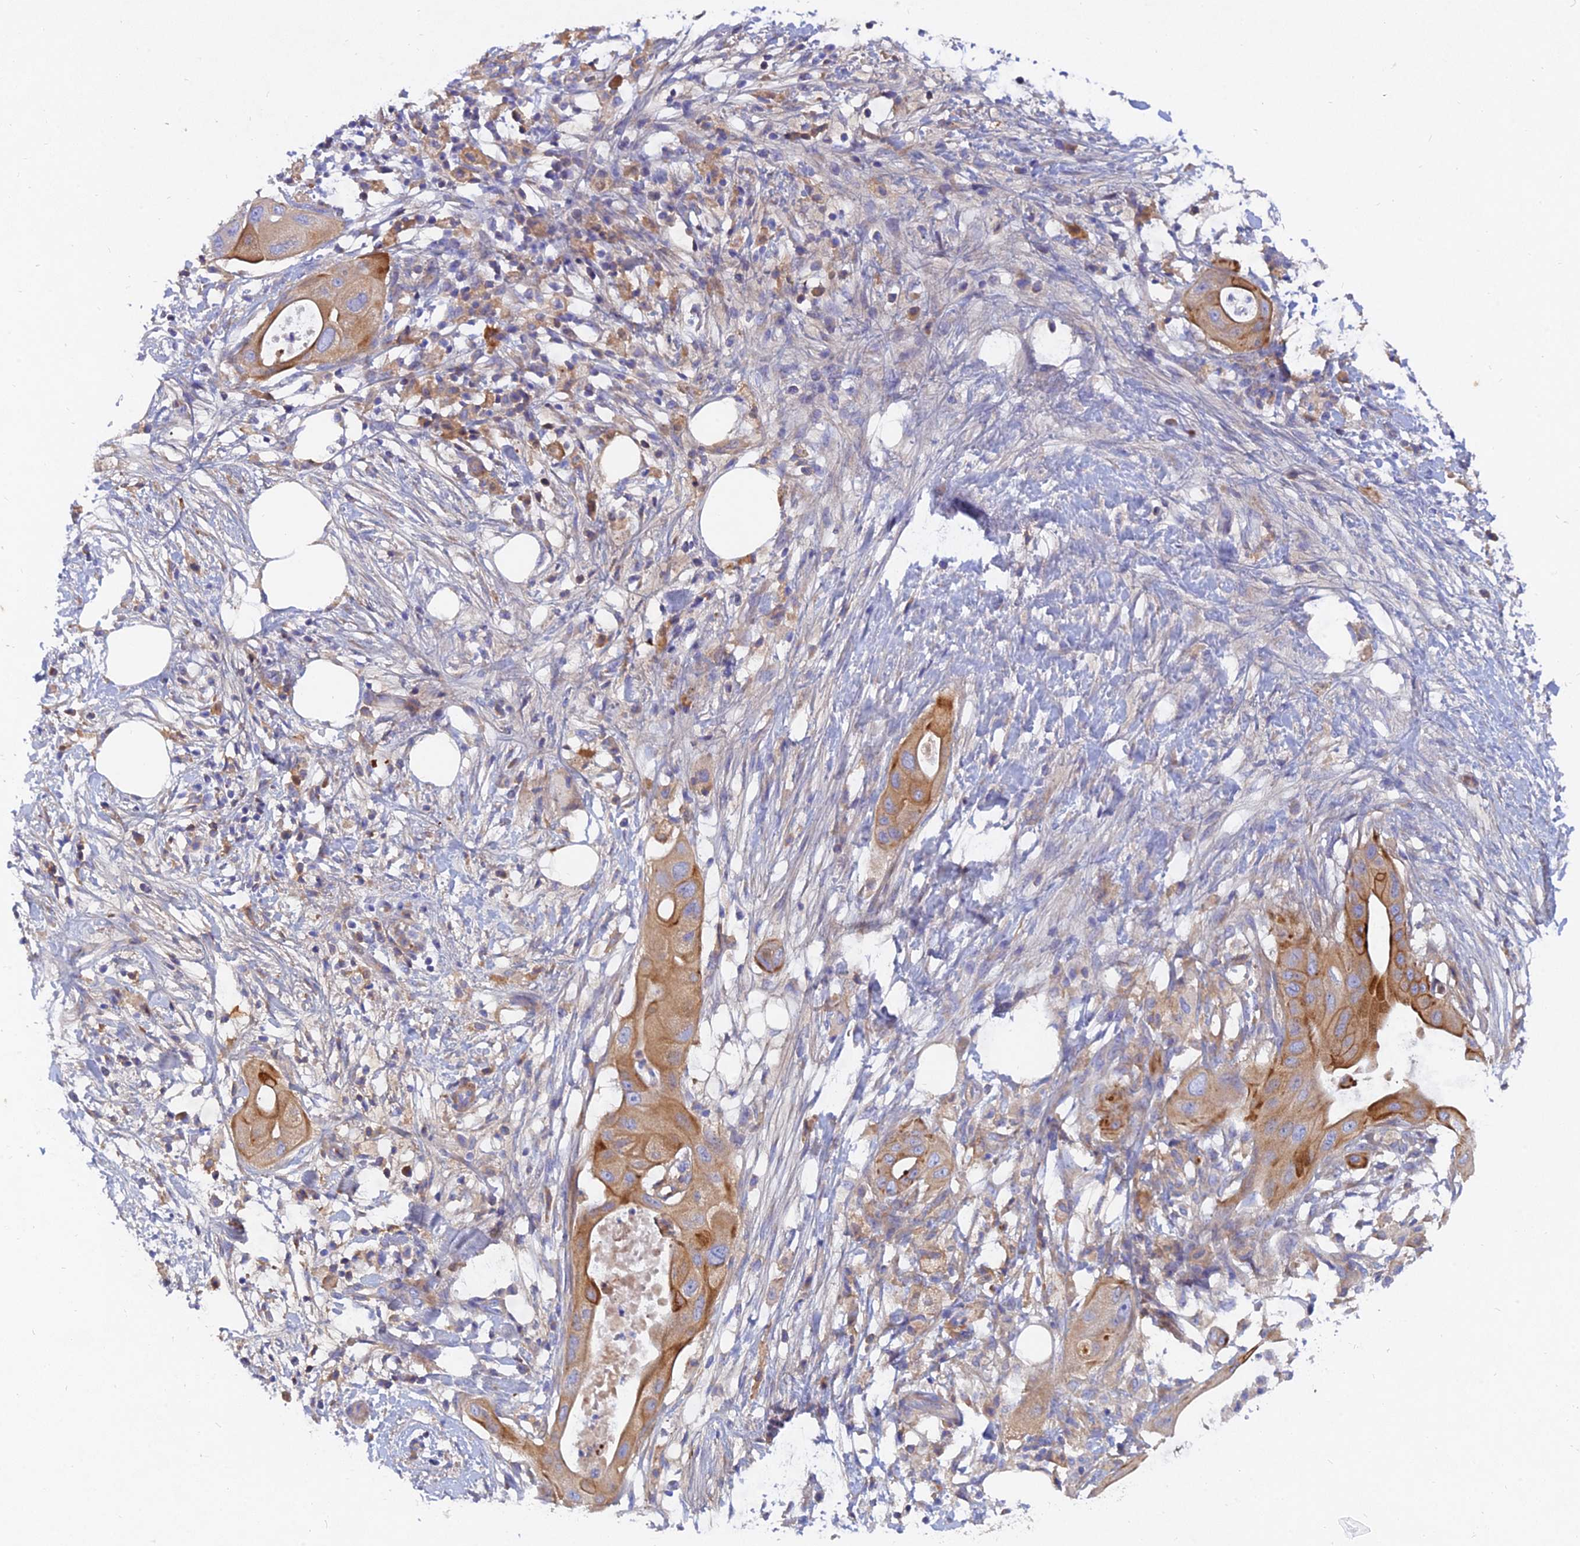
{"staining": {"intensity": "moderate", "quantity": ">75%", "location": "cytoplasmic/membranous"}, "tissue": "pancreatic cancer", "cell_type": "Tumor cells", "image_type": "cancer", "snomed": [{"axis": "morphology", "description": "Adenocarcinoma, NOS"}, {"axis": "topography", "description": "Pancreas"}], "caption": "Protein analysis of pancreatic cancer tissue displays moderate cytoplasmic/membranous expression in approximately >75% of tumor cells.", "gene": "MROH1", "patient": {"sex": "male", "age": 68}}